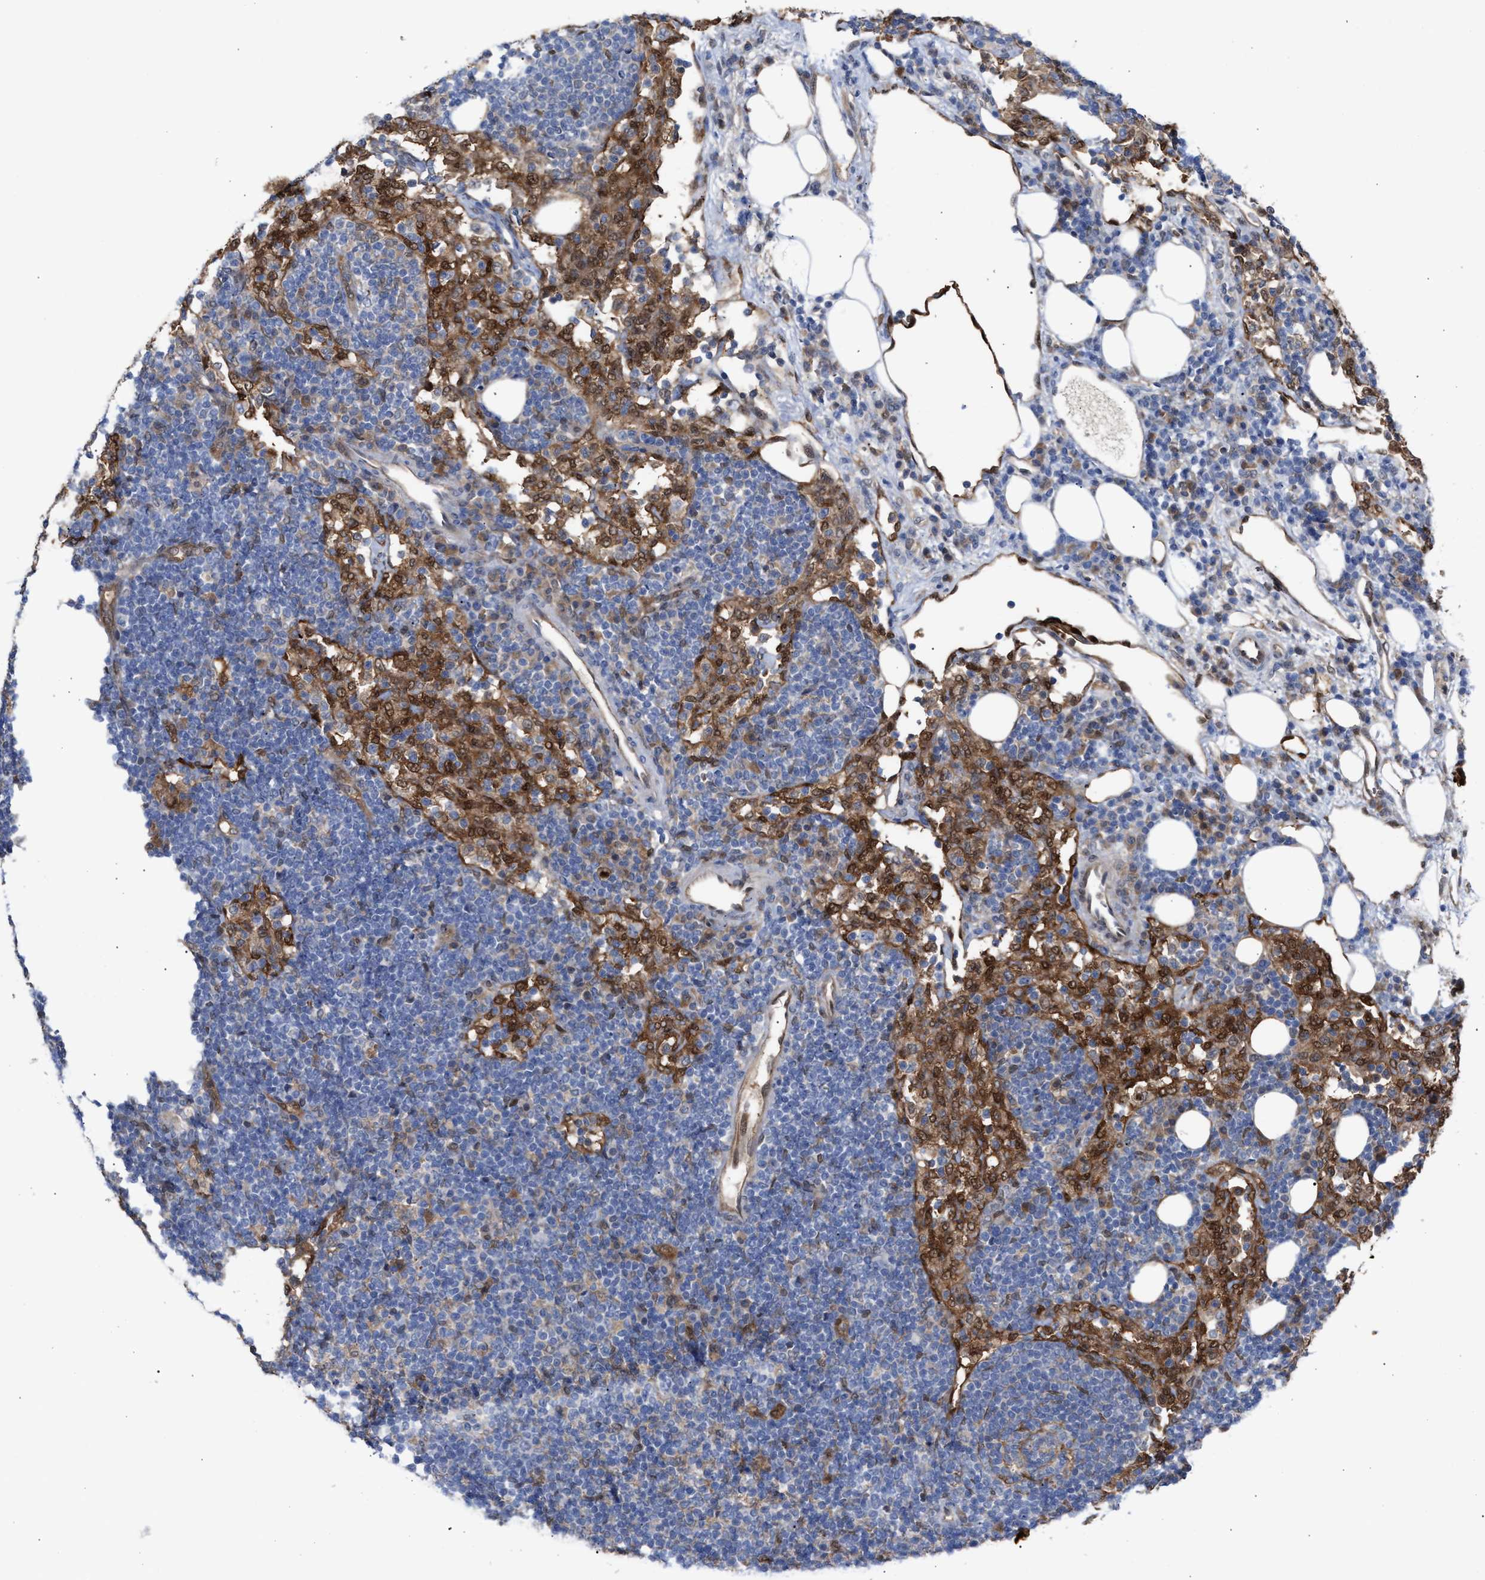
{"staining": {"intensity": "moderate", "quantity": "<25%", "location": "cytoplasmic/membranous,nuclear"}, "tissue": "lymph node", "cell_type": "Germinal center cells", "image_type": "normal", "snomed": [{"axis": "morphology", "description": "Normal tissue, NOS"}, {"axis": "morphology", "description": "Carcinoid, malignant, NOS"}, {"axis": "topography", "description": "Lymph node"}], "caption": "The image reveals a brown stain indicating the presence of a protein in the cytoplasmic/membranous,nuclear of germinal center cells in lymph node.", "gene": "TP53I3", "patient": {"sex": "male", "age": 47}}